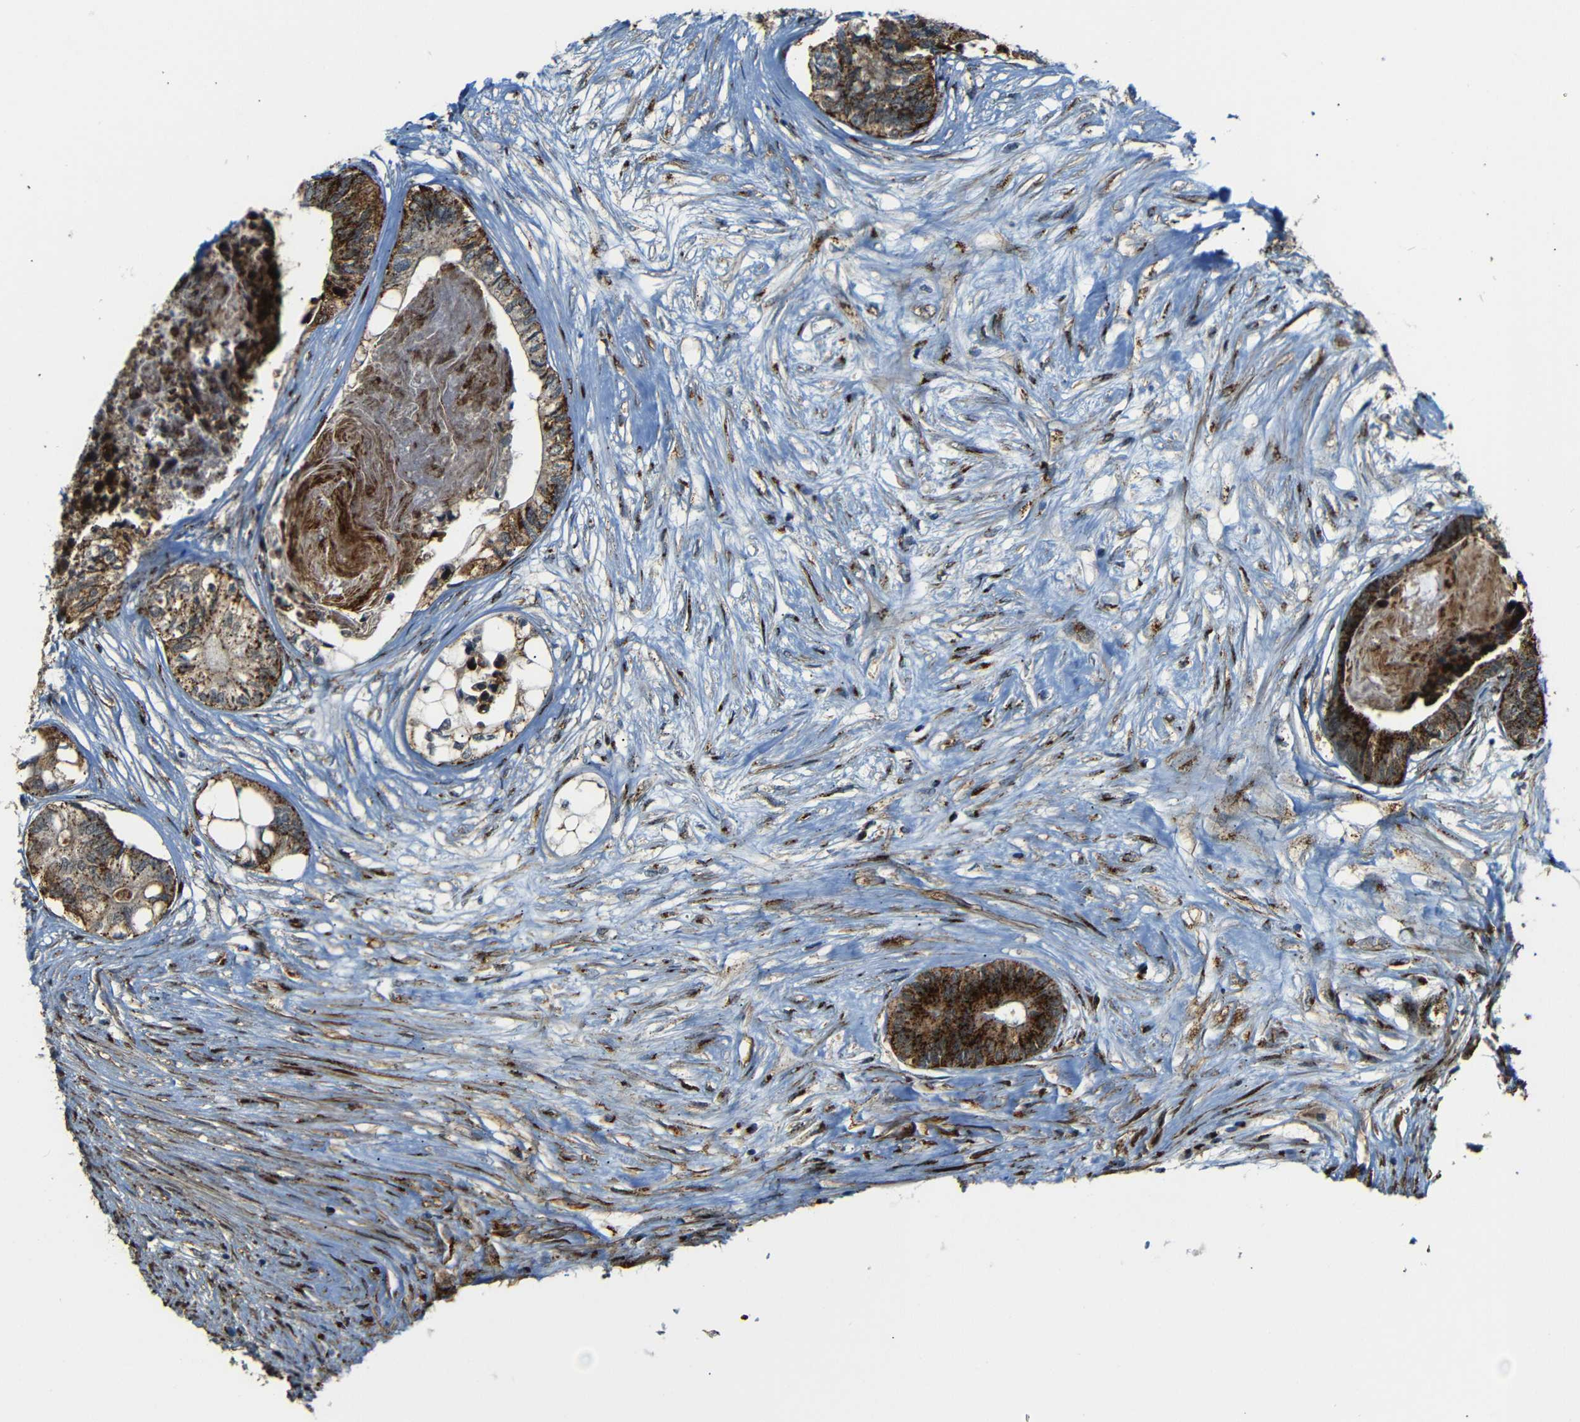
{"staining": {"intensity": "strong", "quantity": ">75%", "location": "cytoplasmic/membranous"}, "tissue": "colorectal cancer", "cell_type": "Tumor cells", "image_type": "cancer", "snomed": [{"axis": "morphology", "description": "Adenocarcinoma, NOS"}, {"axis": "topography", "description": "Rectum"}], "caption": "IHC of human colorectal cancer demonstrates high levels of strong cytoplasmic/membranous staining in approximately >75% of tumor cells.", "gene": "TGOLN2", "patient": {"sex": "male", "age": 63}}